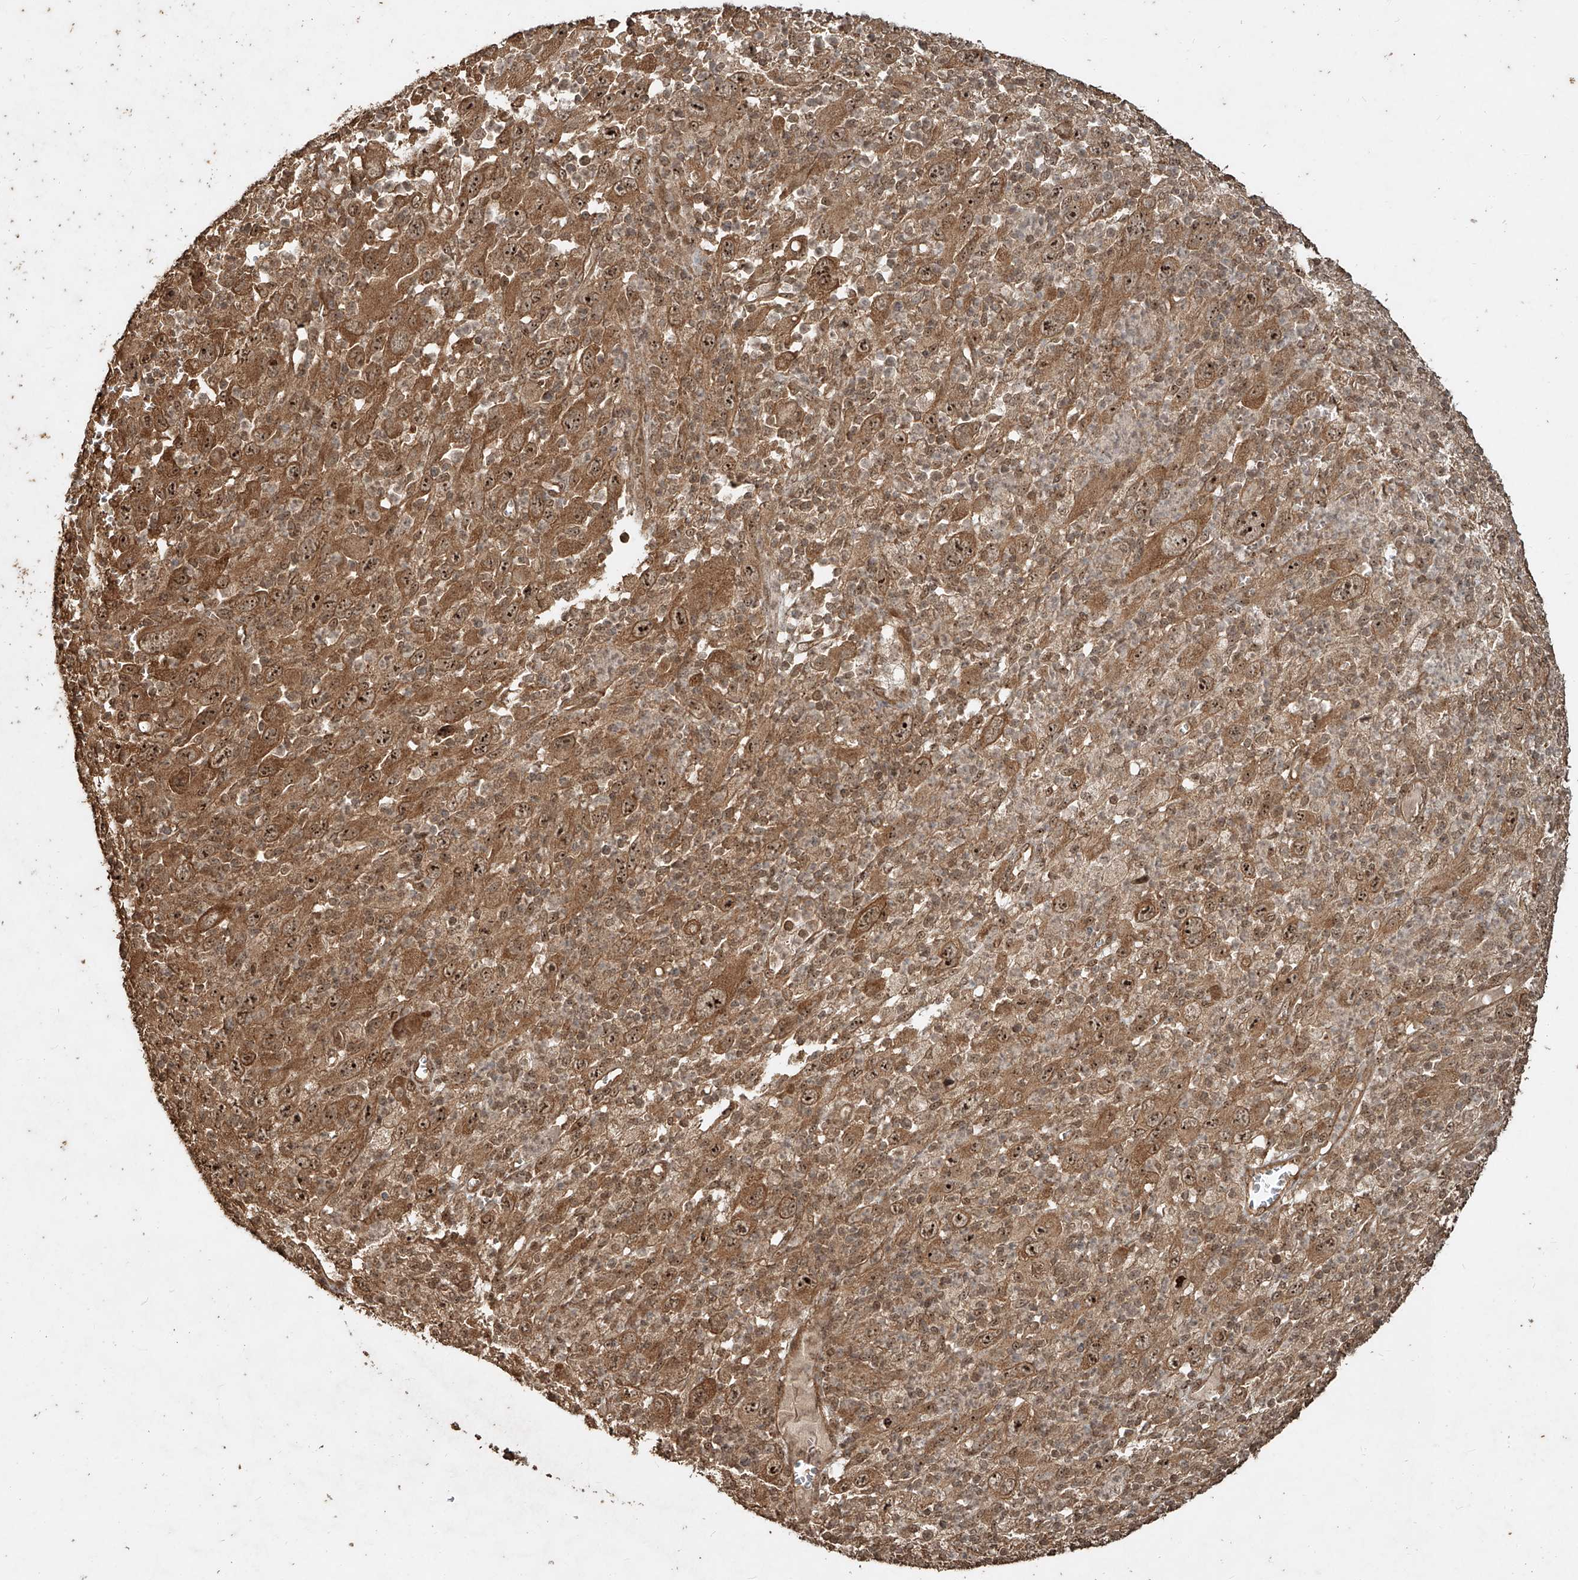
{"staining": {"intensity": "moderate", "quantity": ">75%", "location": "cytoplasmic/membranous,nuclear"}, "tissue": "melanoma", "cell_type": "Tumor cells", "image_type": "cancer", "snomed": [{"axis": "morphology", "description": "Malignant melanoma, Metastatic site"}, {"axis": "topography", "description": "Skin"}], "caption": "Protein staining exhibits moderate cytoplasmic/membranous and nuclear positivity in approximately >75% of tumor cells in malignant melanoma (metastatic site).", "gene": "ZNF660", "patient": {"sex": "female", "age": 56}}